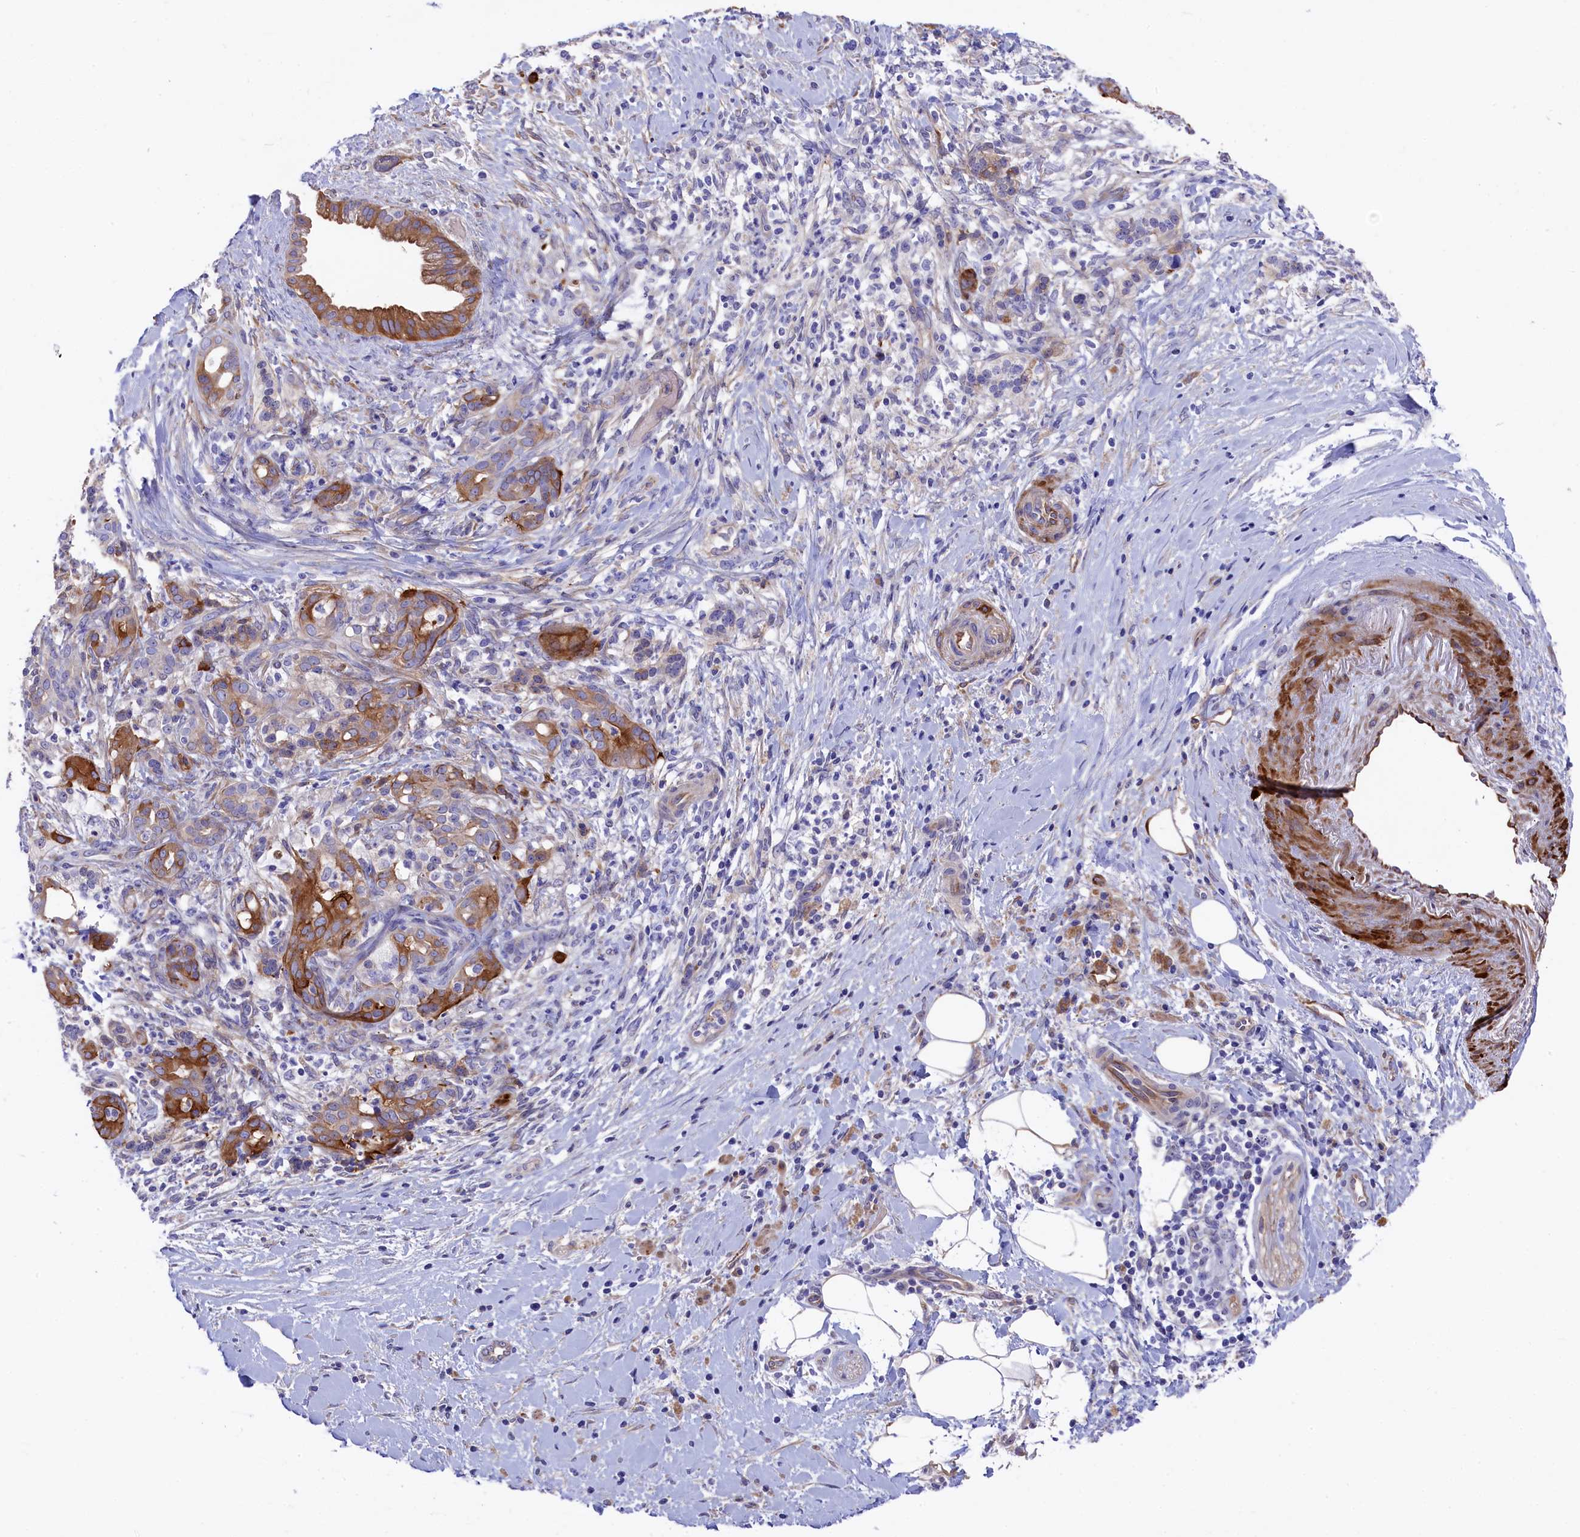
{"staining": {"intensity": "strong", "quantity": "<25%", "location": "cytoplasmic/membranous"}, "tissue": "pancreatic cancer", "cell_type": "Tumor cells", "image_type": "cancer", "snomed": [{"axis": "morphology", "description": "Adenocarcinoma, NOS"}, {"axis": "topography", "description": "Pancreas"}], "caption": "Protein expression analysis of pancreatic adenocarcinoma displays strong cytoplasmic/membranous staining in approximately <25% of tumor cells.", "gene": "LHFPL4", "patient": {"sex": "male", "age": 58}}